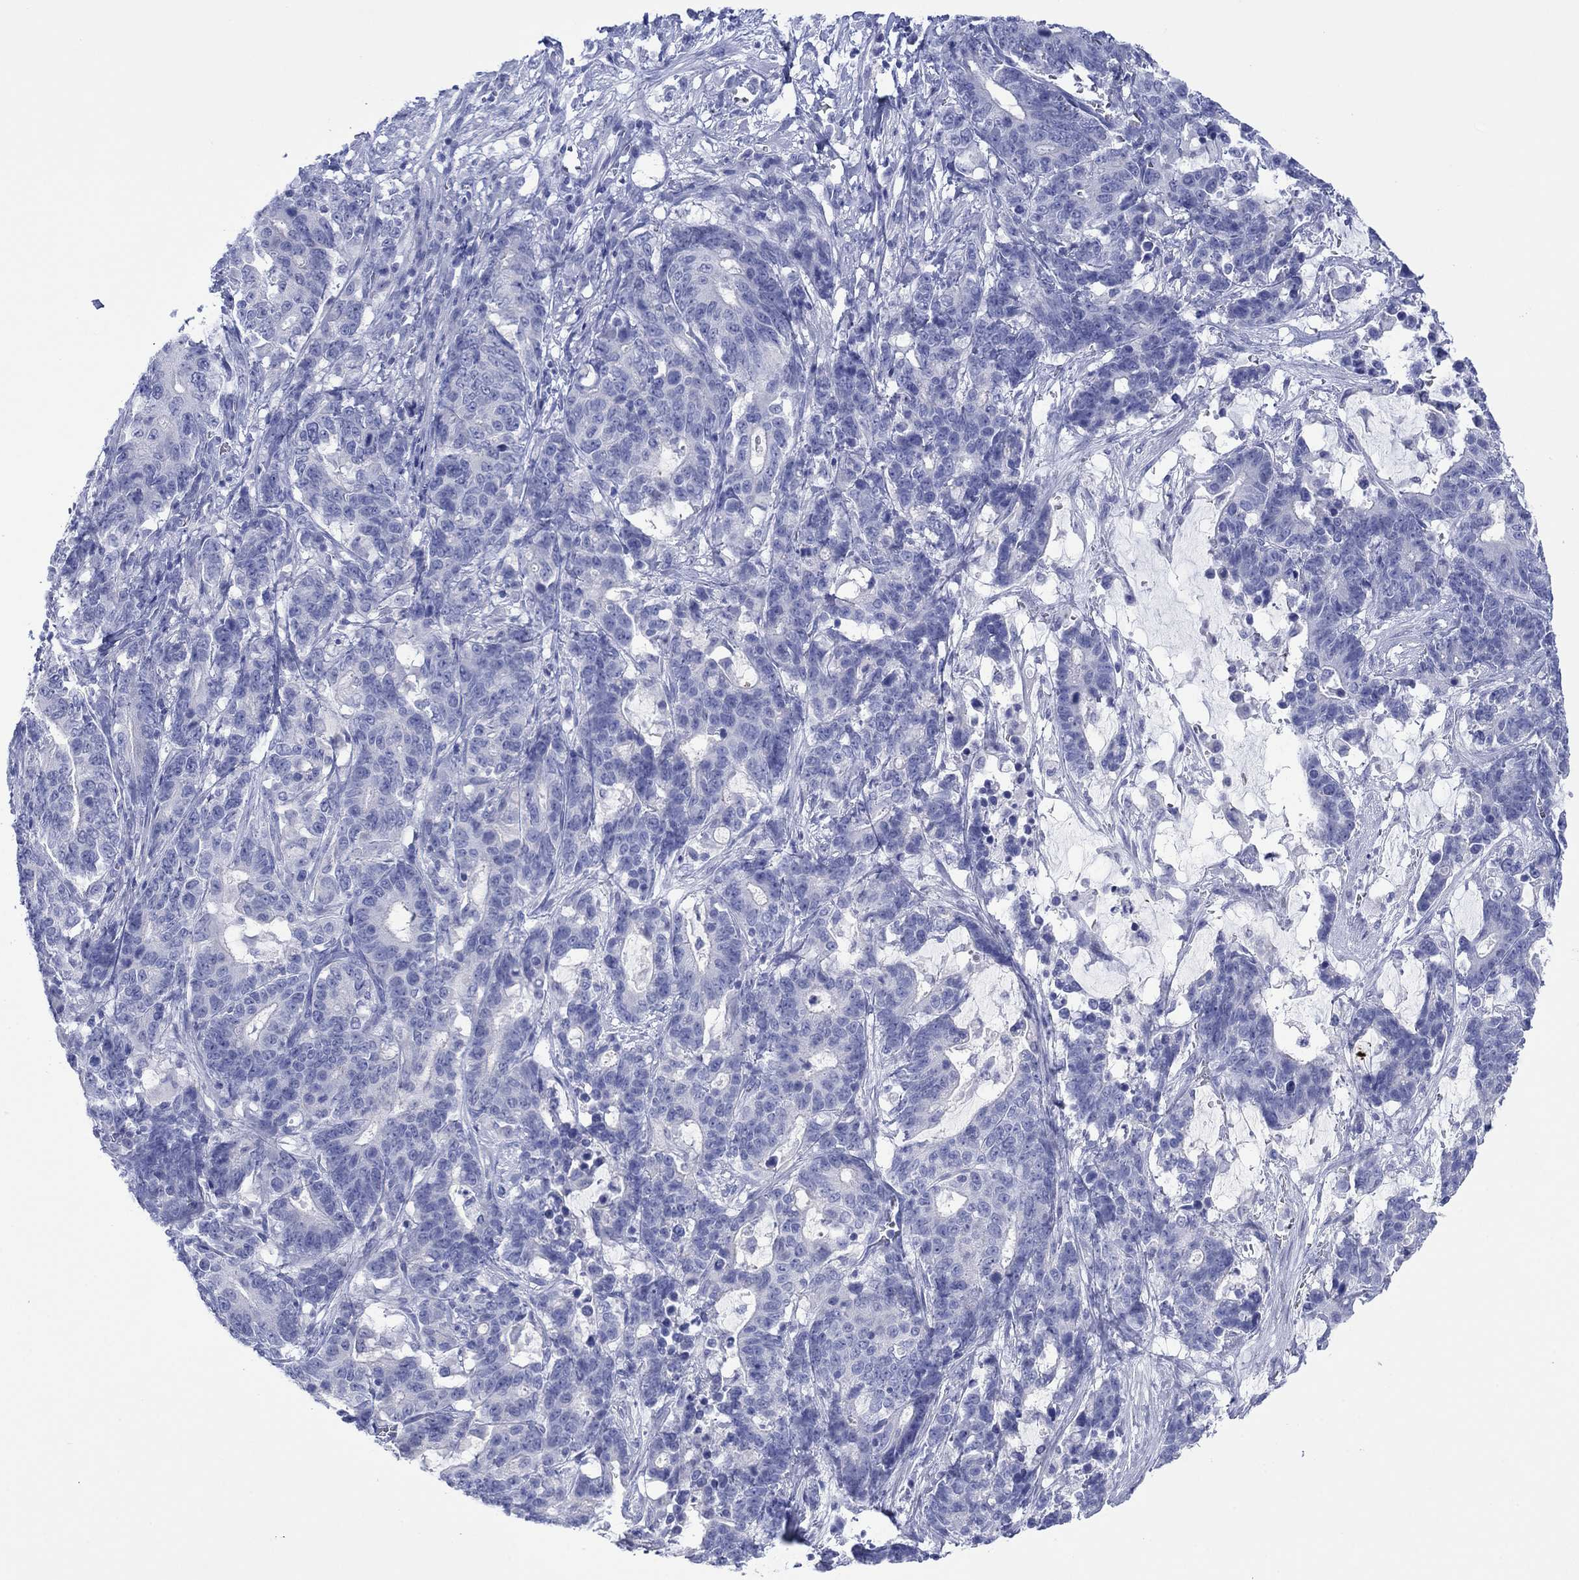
{"staining": {"intensity": "negative", "quantity": "none", "location": "none"}, "tissue": "stomach cancer", "cell_type": "Tumor cells", "image_type": "cancer", "snomed": [{"axis": "morphology", "description": "Normal tissue, NOS"}, {"axis": "morphology", "description": "Adenocarcinoma, NOS"}, {"axis": "topography", "description": "Stomach"}], "caption": "This histopathology image is of stomach cancer stained with immunohistochemistry (IHC) to label a protein in brown with the nuclei are counter-stained blue. There is no staining in tumor cells.", "gene": "MLANA", "patient": {"sex": "female", "age": 64}}